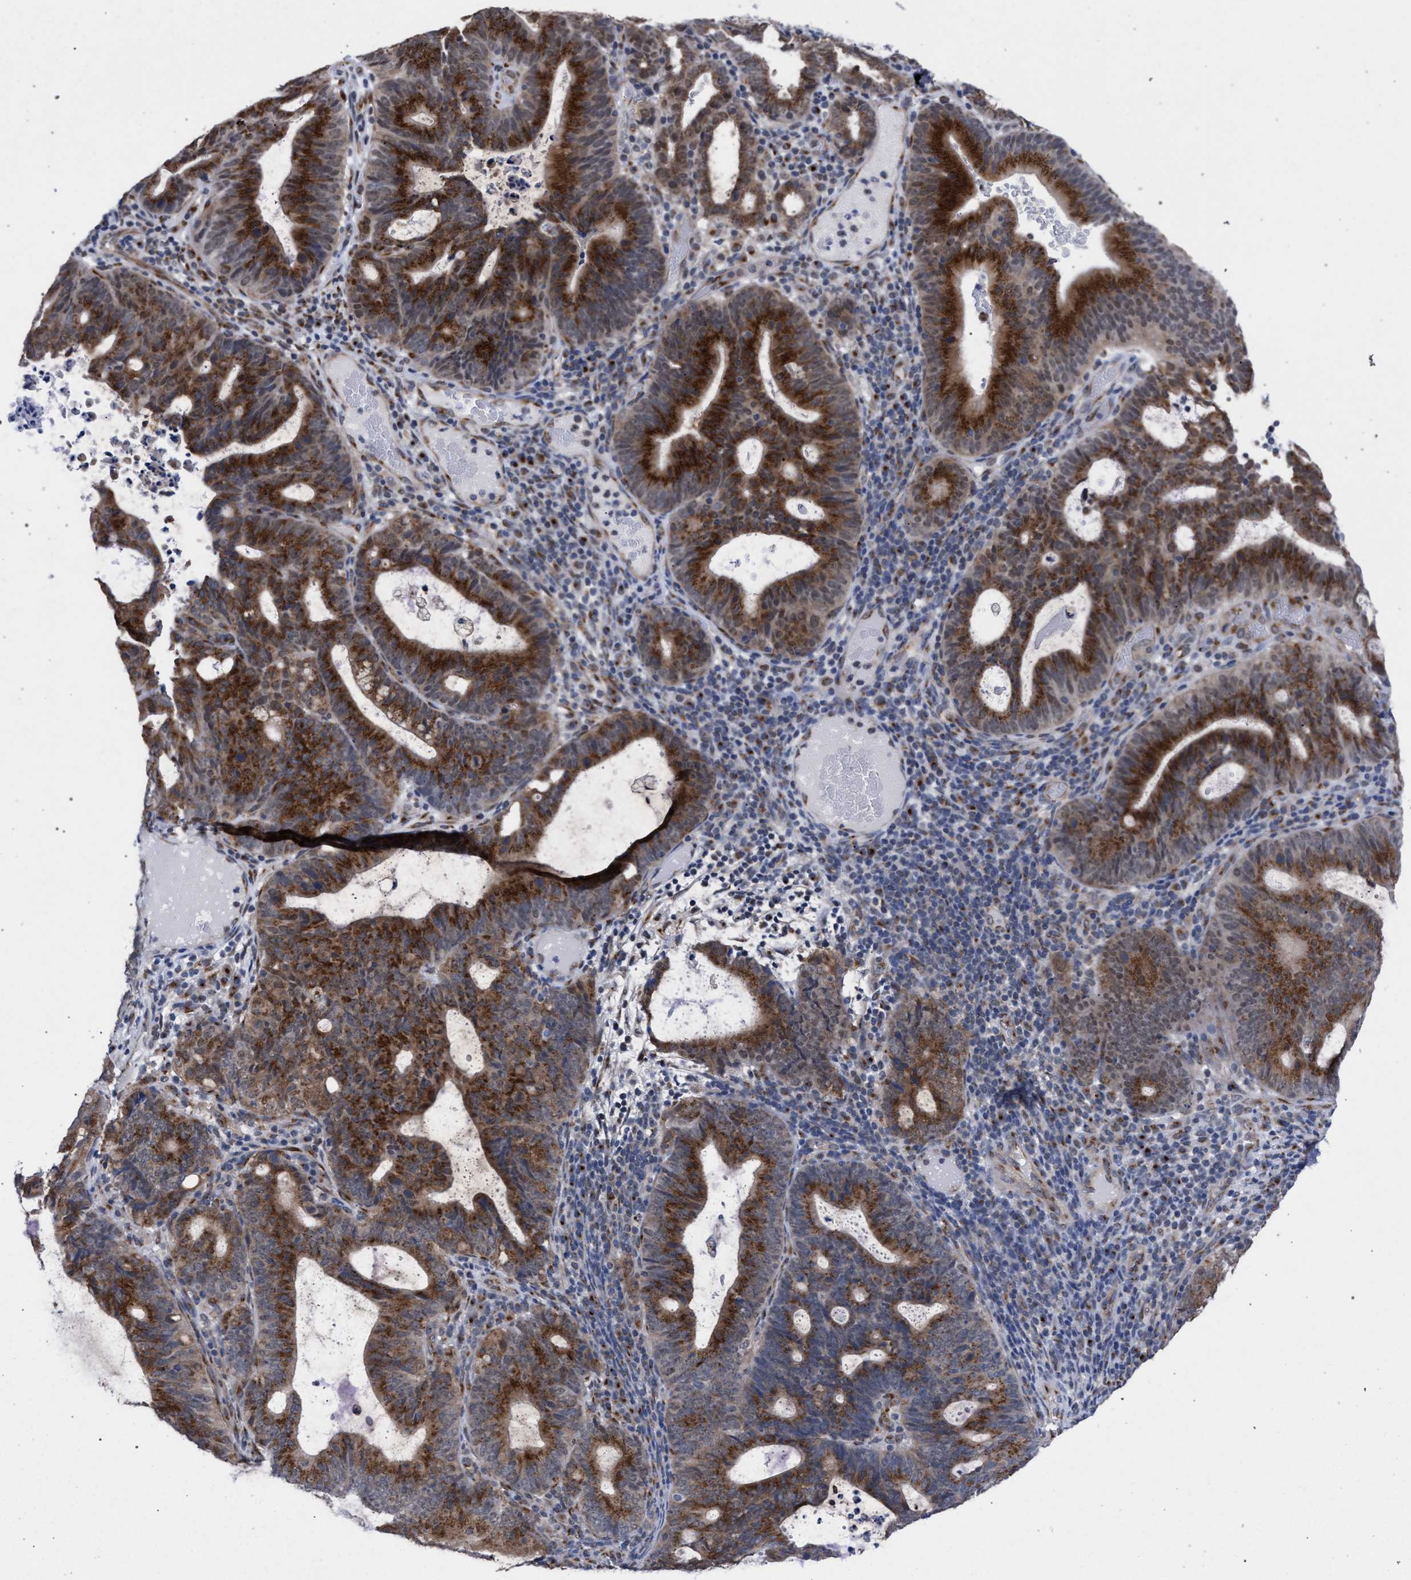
{"staining": {"intensity": "strong", "quantity": "25%-75%", "location": "cytoplasmic/membranous,nuclear"}, "tissue": "endometrial cancer", "cell_type": "Tumor cells", "image_type": "cancer", "snomed": [{"axis": "morphology", "description": "Adenocarcinoma, NOS"}, {"axis": "topography", "description": "Uterus"}], "caption": "Immunohistochemical staining of human endometrial cancer (adenocarcinoma) displays high levels of strong cytoplasmic/membranous and nuclear expression in approximately 25%-75% of tumor cells.", "gene": "GOLGA2", "patient": {"sex": "female", "age": 83}}